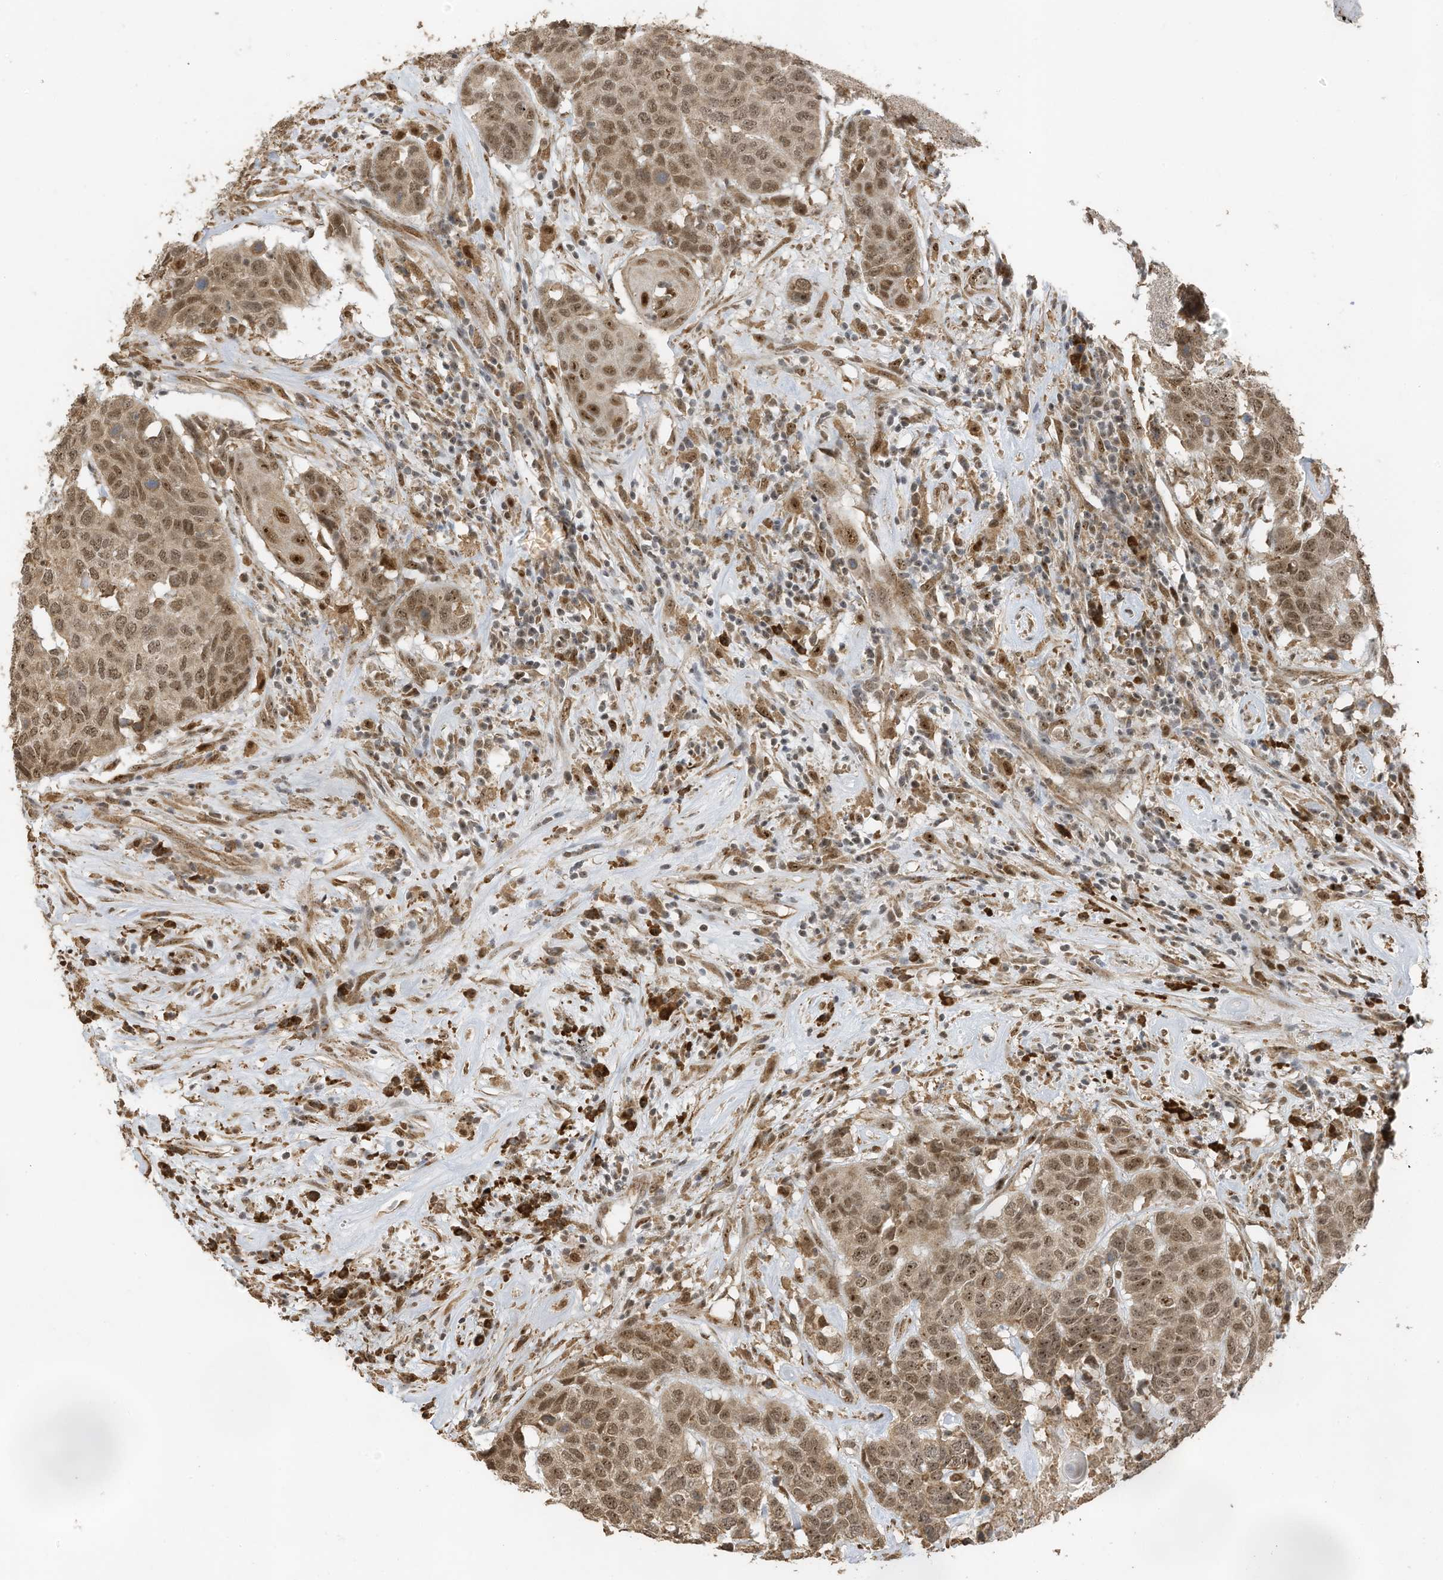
{"staining": {"intensity": "moderate", "quantity": ">75%", "location": "cytoplasmic/membranous,nuclear"}, "tissue": "head and neck cancer", "cell_type": "Tumor cells", "image_type": "cancer", "snomed": [{"axis": "morphology", "description": "Squamous cell carcinoma, NOS"}, {"axis": "topography", "description": "Head-Neck"}], "caption": "A photomicrograph of human head and neck cancer (squamous cell carcinoma) stained for a protein exhibits moderate cytoplasmic/membranous and nuclear brown staining in tumor cells. (brown staining indicates protein expression, while blue staining denotes nuclei).", "gene": "ERLEC1", "patient": {"sex": "male", "age": 66}}